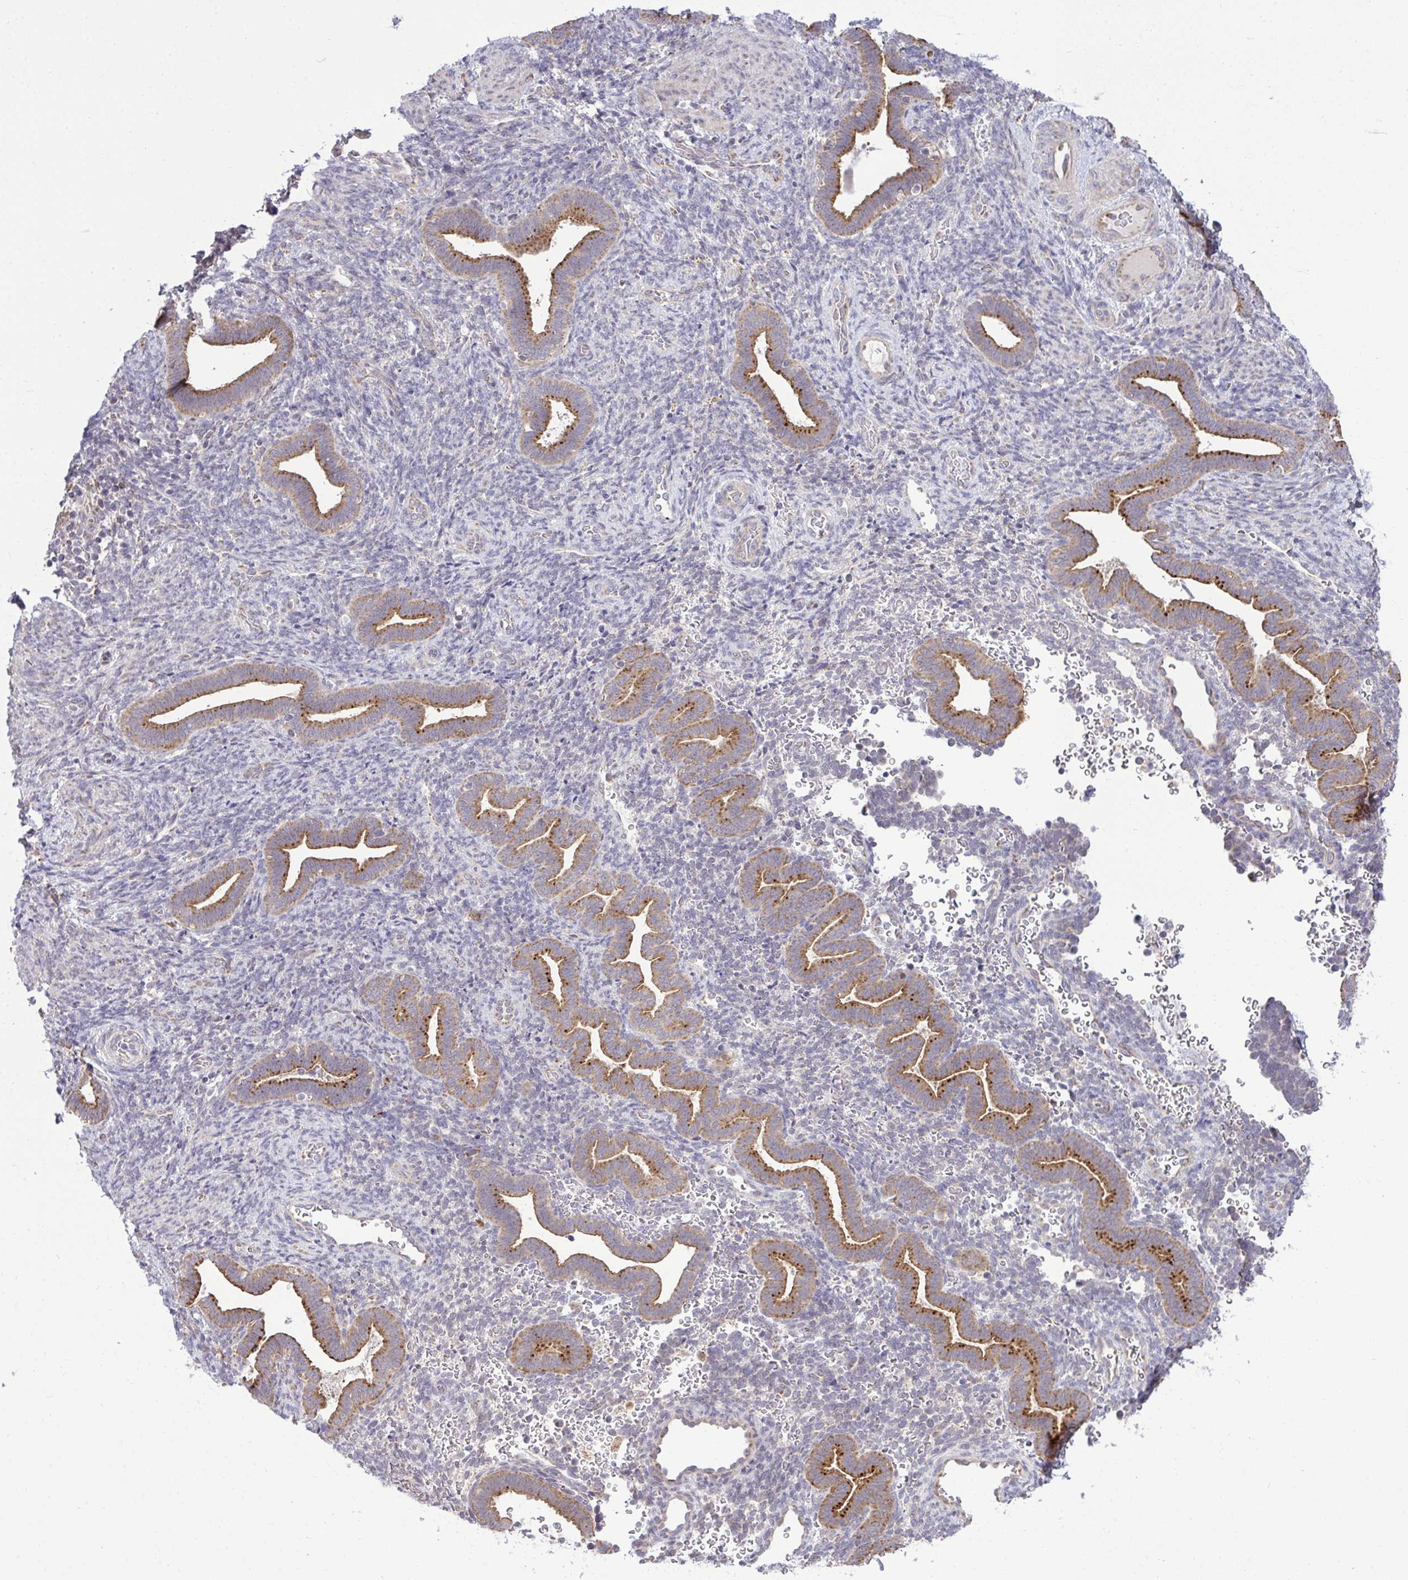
{"staining": {"intensity": "negative", "quantity": "none", "location": "none"}, "tissue": "endometrium", "cell_type": "Cells in endometrial stroma", "image_type": "normal", "snomed": [{"axis": "morphology", "description": "Normal tissue, NOS"}, {"axis": "topography", "description": "Endometrium"}], "caption": "Protein analysis of normal endometrium shows no significant expression in cells in endometrial stroma.", "gene": "XAF1", "patient": {"sex": "female", "age": 34}}